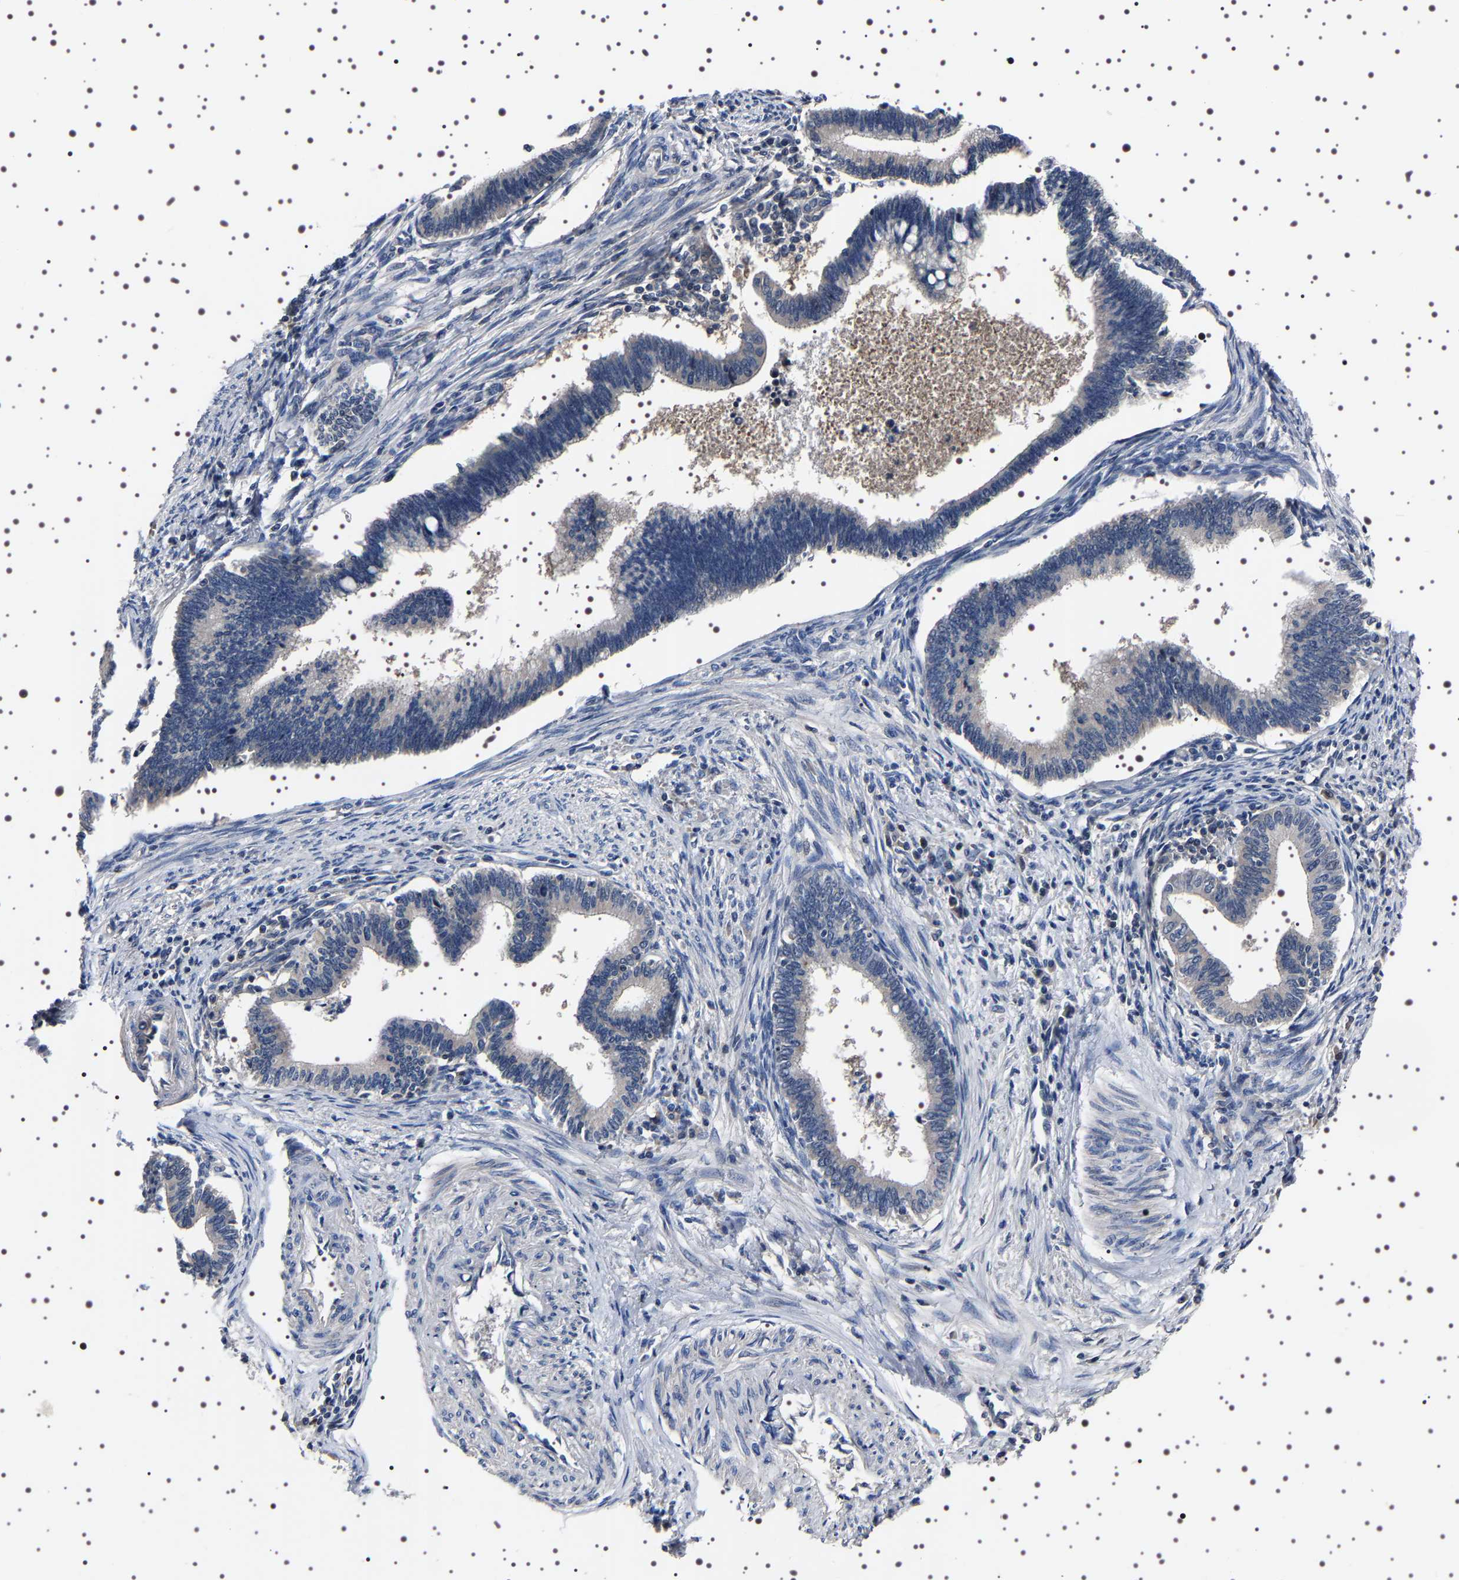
{"staining": {"intensity": "weak", "quantity": "<25%", "location": "cytoplasmic/membranous"}, "tissue": "cervical cancer", "cell_type": "Tumor cells", "image_type": "cancer", "snomed": [{"axis": "morphology", "description": "Adenocarcinoma, NOS"}, {"axis": "topography", "description": "Cervix"}], "caption": "Immunohistochemistry of human cervical adenocarcinoma exhibits no expression in tumor cells.", "gene": "TARBP1", "patient": {"sex": "female", "age": 36}}